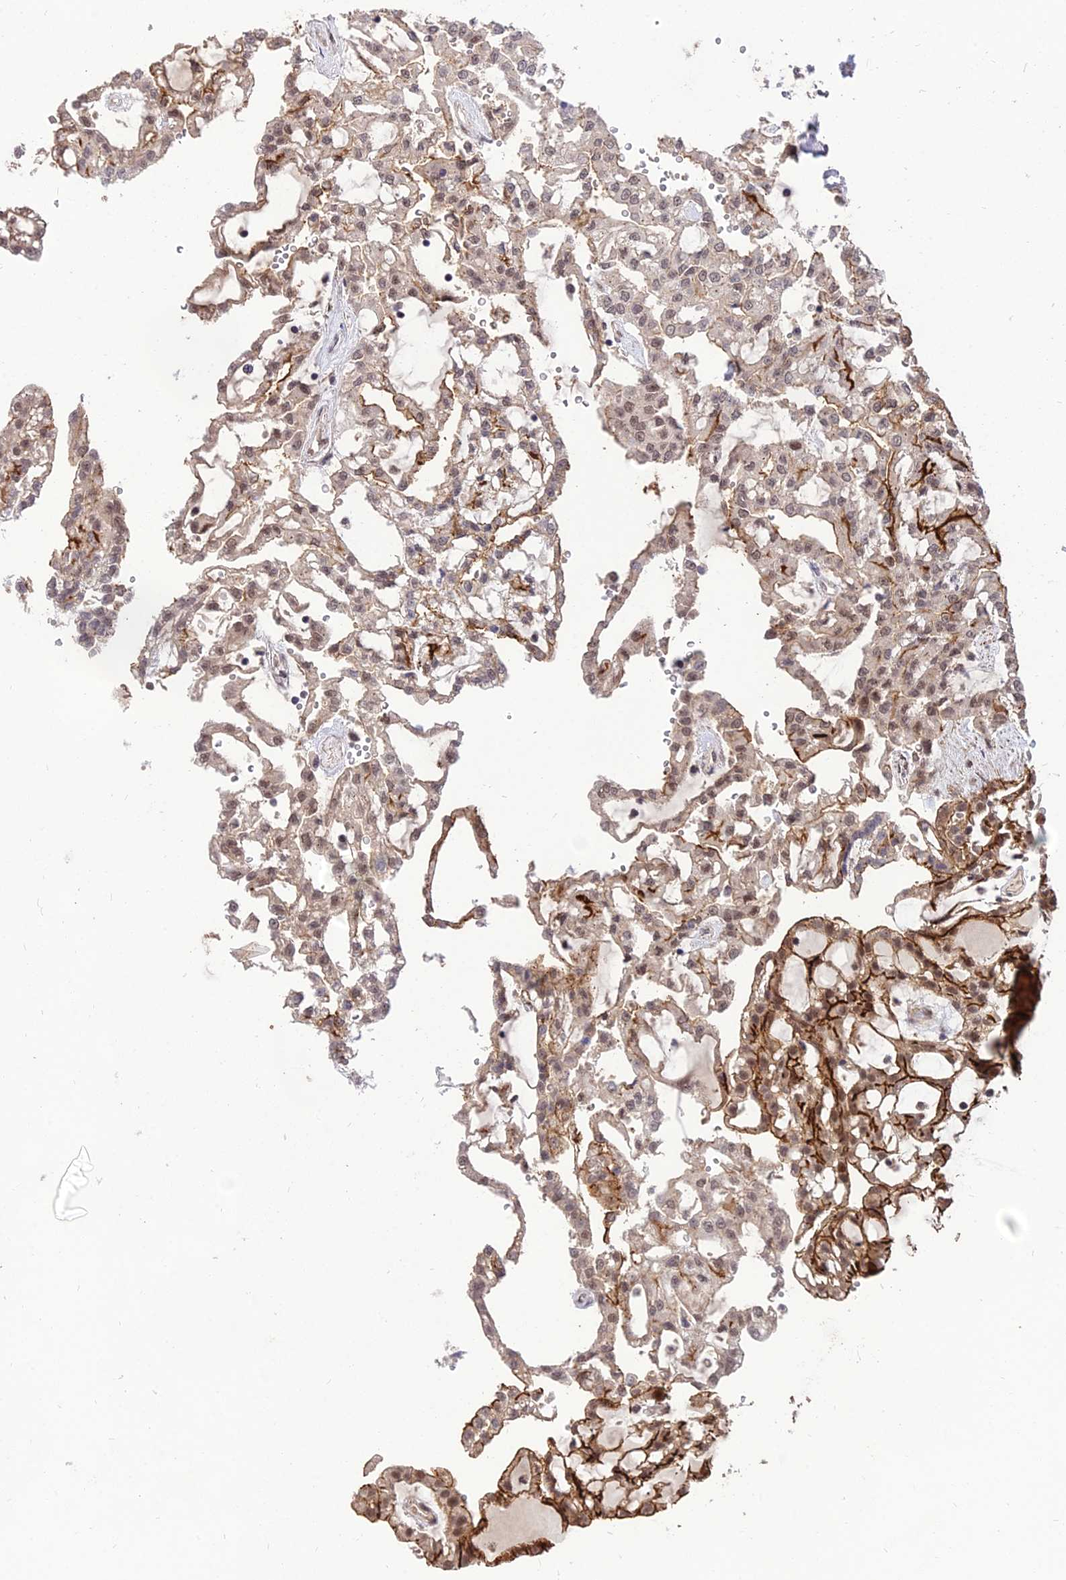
{"staining": {"intensity": "moderate", "quantity": ">75%", "location": "cytoplasmic/membranous,nuclear"}, "tissue": "renal cancer", "cell_type": "Tumor cells", "image_type": "cancer", "snomed": [{"axis": "morphology", "description": "Adenocarcinoma, NOS"}, {"axis": "topography", "description": "Kidney"}], "caption": "DAB immunohistochemical staining of human renal cancer (adenocarcinoma) shows moderate cytoplasmic/membranous and nuclear protein positivity in approximately >75% of tumor cells.", "gene": "ZNF85", "patient": {"sex": "male", "age": 63}}